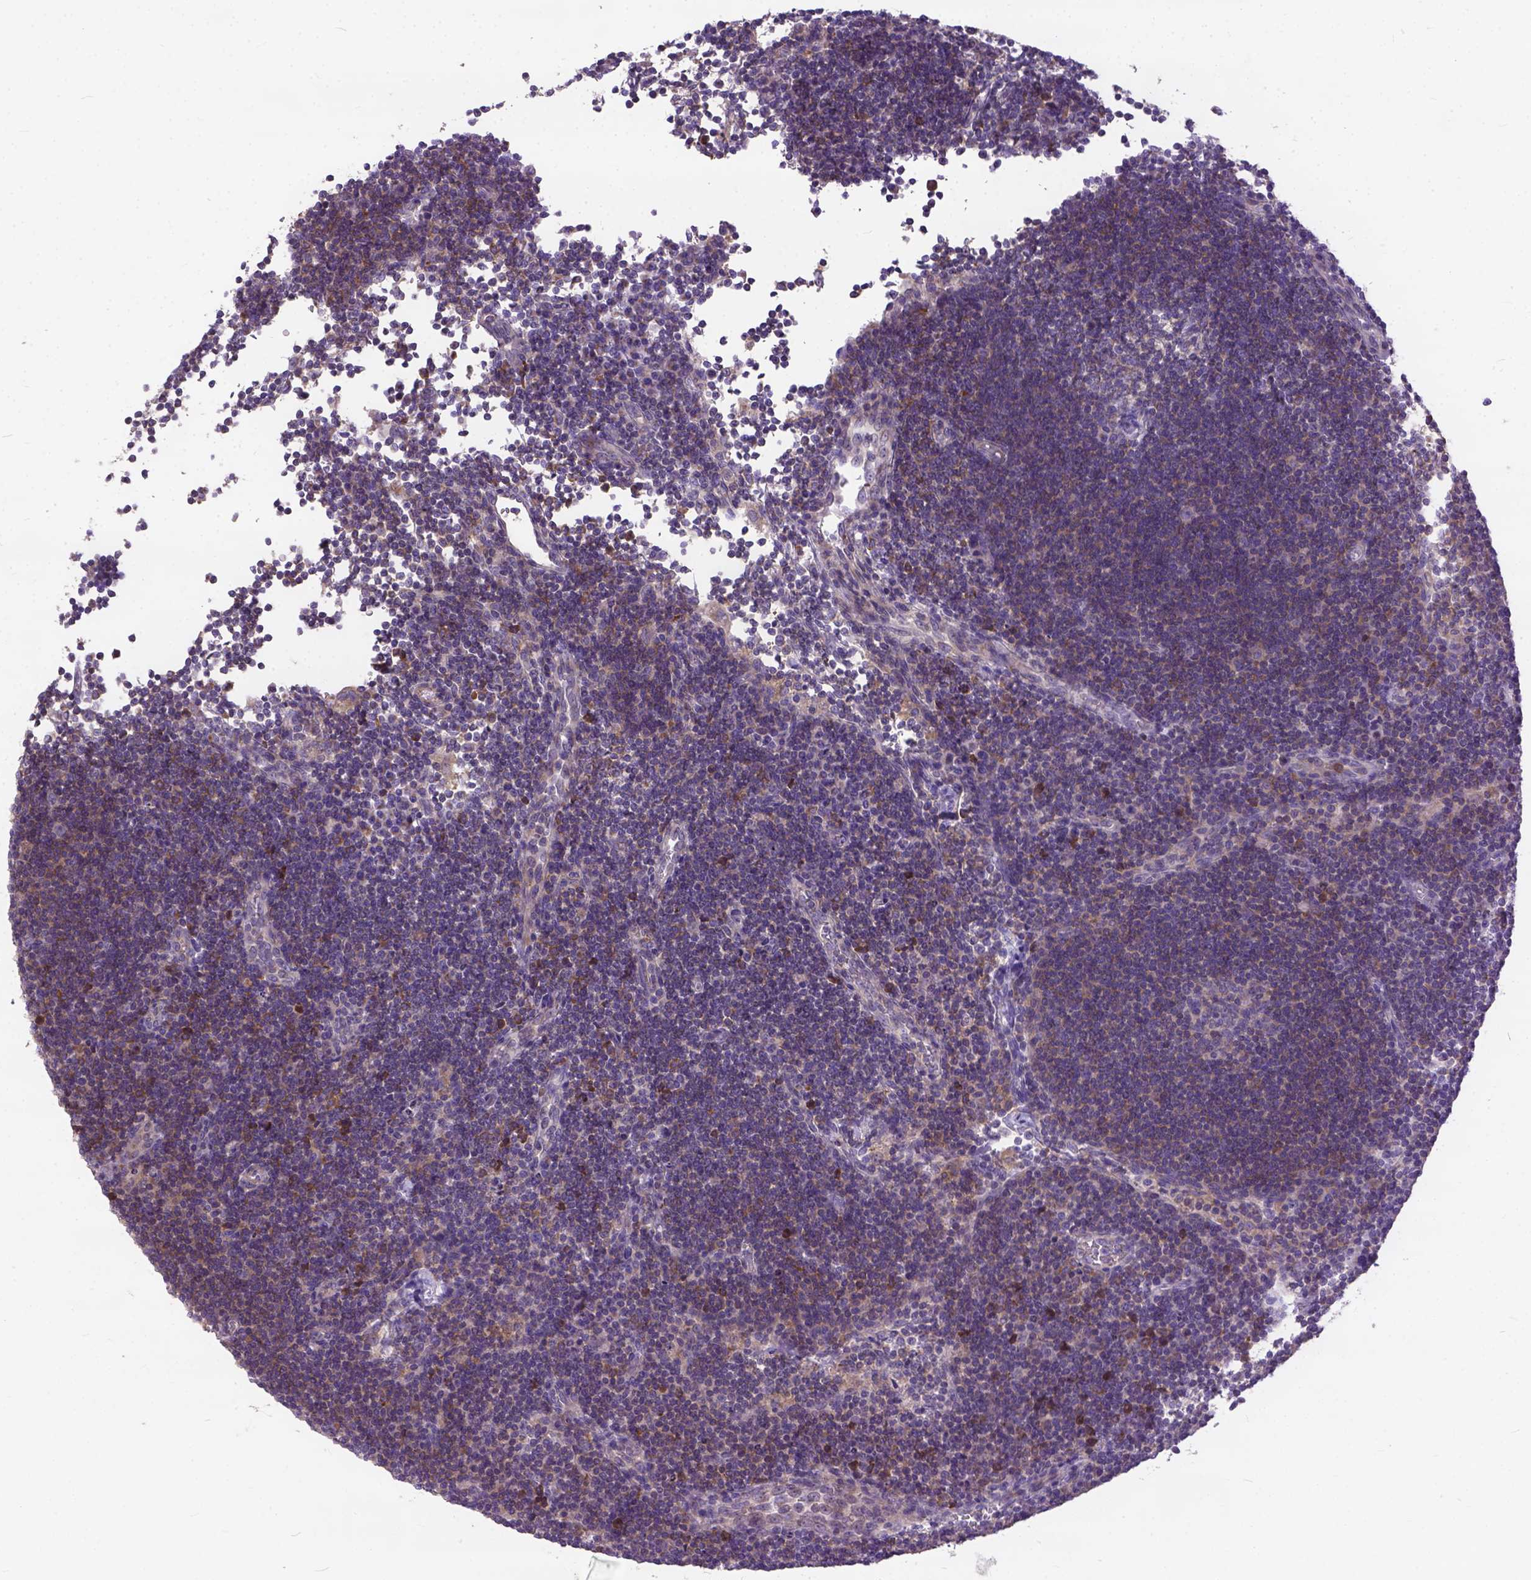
{"staining": {"intensity": "negative", "quantity": "none", "location": "none"}, "tissue": "lymph node", "cell_type": "Germinal center cells", "image_type": "normal", "snomed": [{"axis": "morphology", "description": "Normal tissue, NOS"}, {"axis": "topography", "description": "Lymph node"}], "caption": "High power microscopy photomicrograph of an immunohistochemistry (IHC) photomicrograph of unremarkable lymph node, revealing no significant staining in germinal center cells.", "gene": "BANF2", "patient": {"sex": "male", "age": 67}}